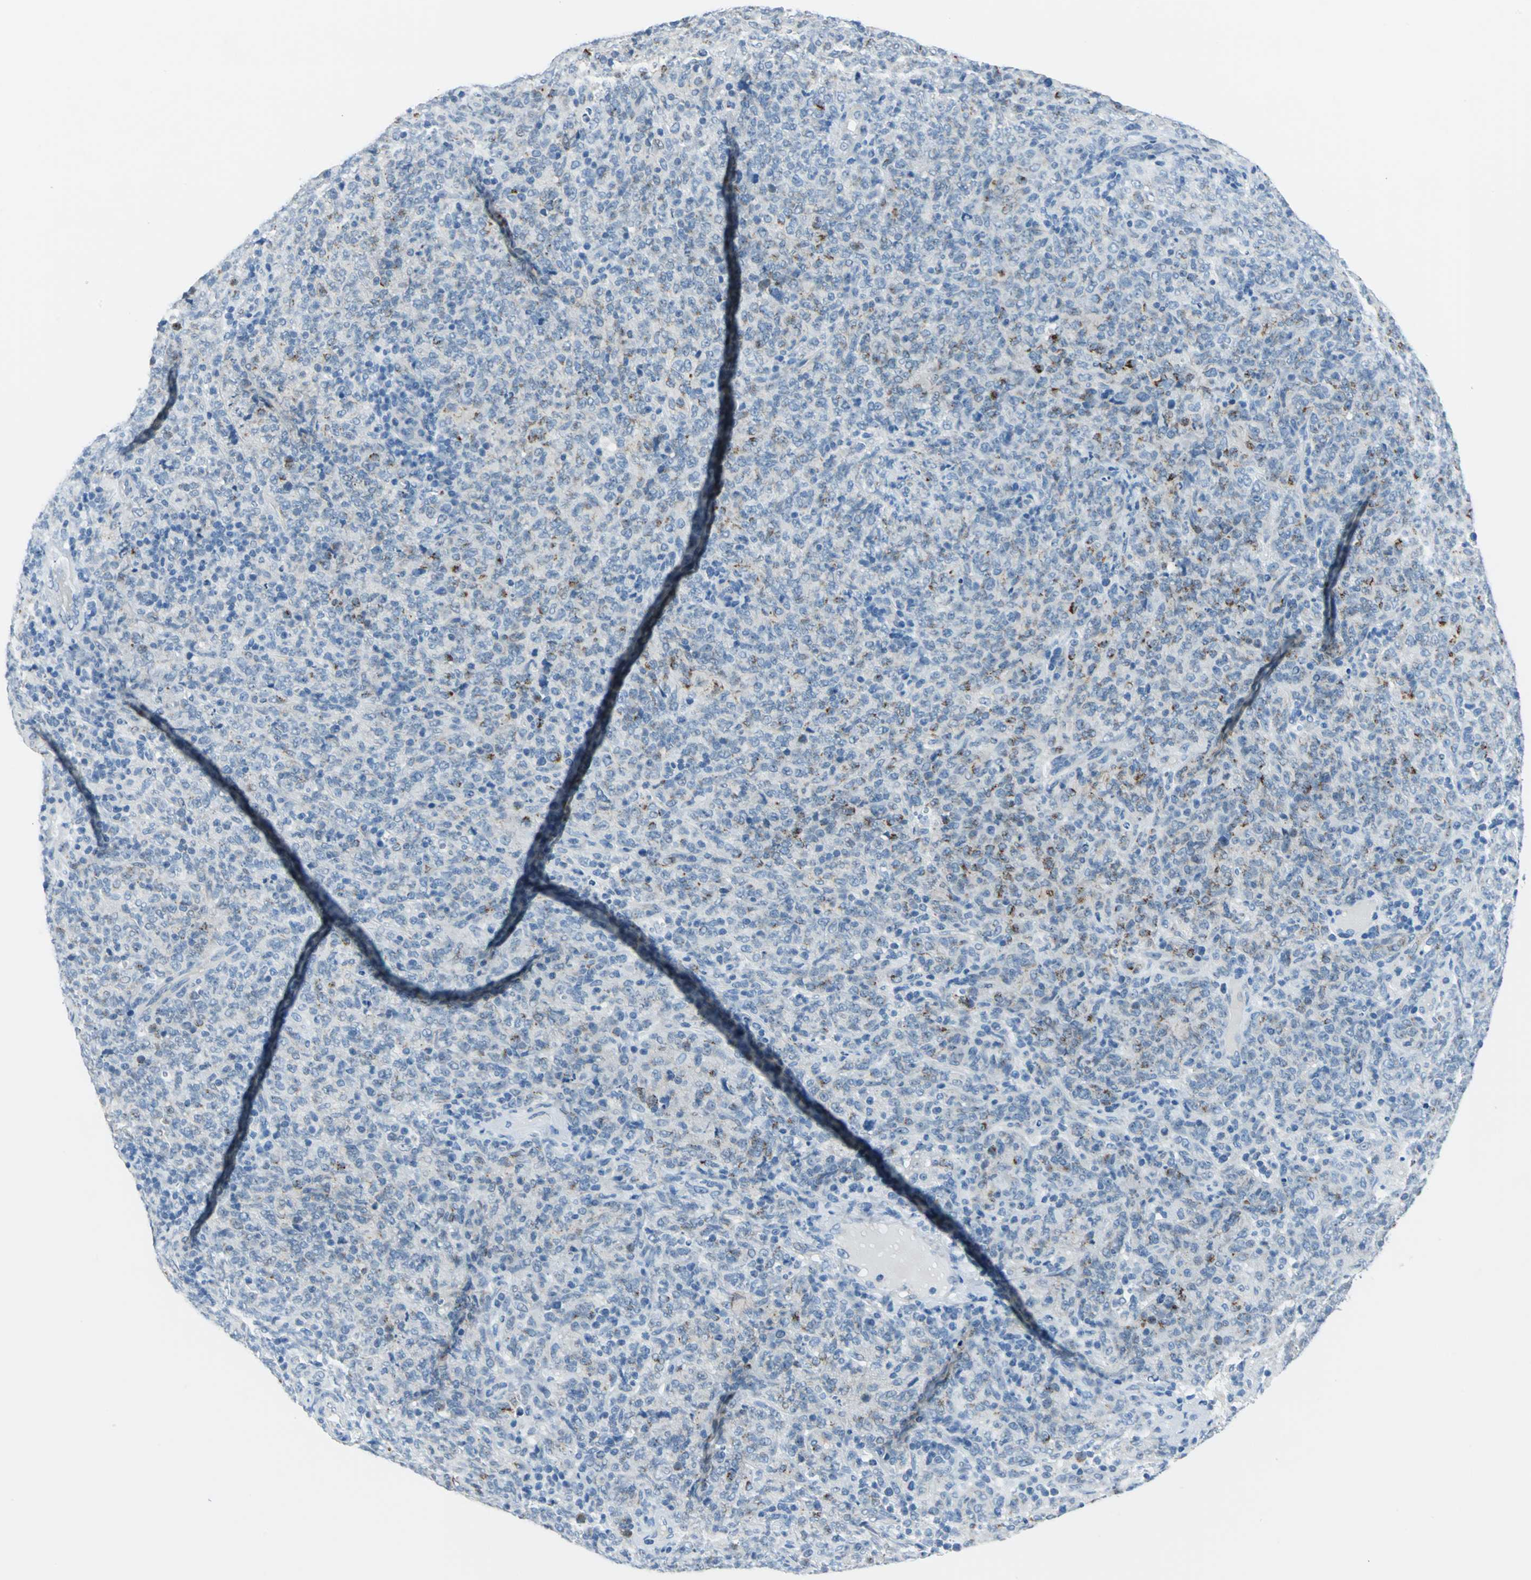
{"staining": {"intensity": "moderate", "quantity": "<25%", "location": "cytoplasmic/membranous"}, "tissue": "lymphoma", "cell_type": "Tumor cells", "image_type": "cancer", "snomed": [{"axis": "morphology", "description": "Malignant lymphoma, non-Hodgkin's type, High grade"}, {"axis": "topography", "description": "Tonsil"}], "caption": "Immunohistochemical staining of lymphoma demonstrates low levels of moderate cytoplasmic/membranous protein positivity in about <25% of tumor cells. The staining was performed using DAB (3,3'-diaminobenzidine) to visualize the protein expression in brown, while the nuclei were stained in blue with hematoxylin (Magnification: 20x).", "gene": "MUC4", "patient": {"sex": "female", "age": 36}}